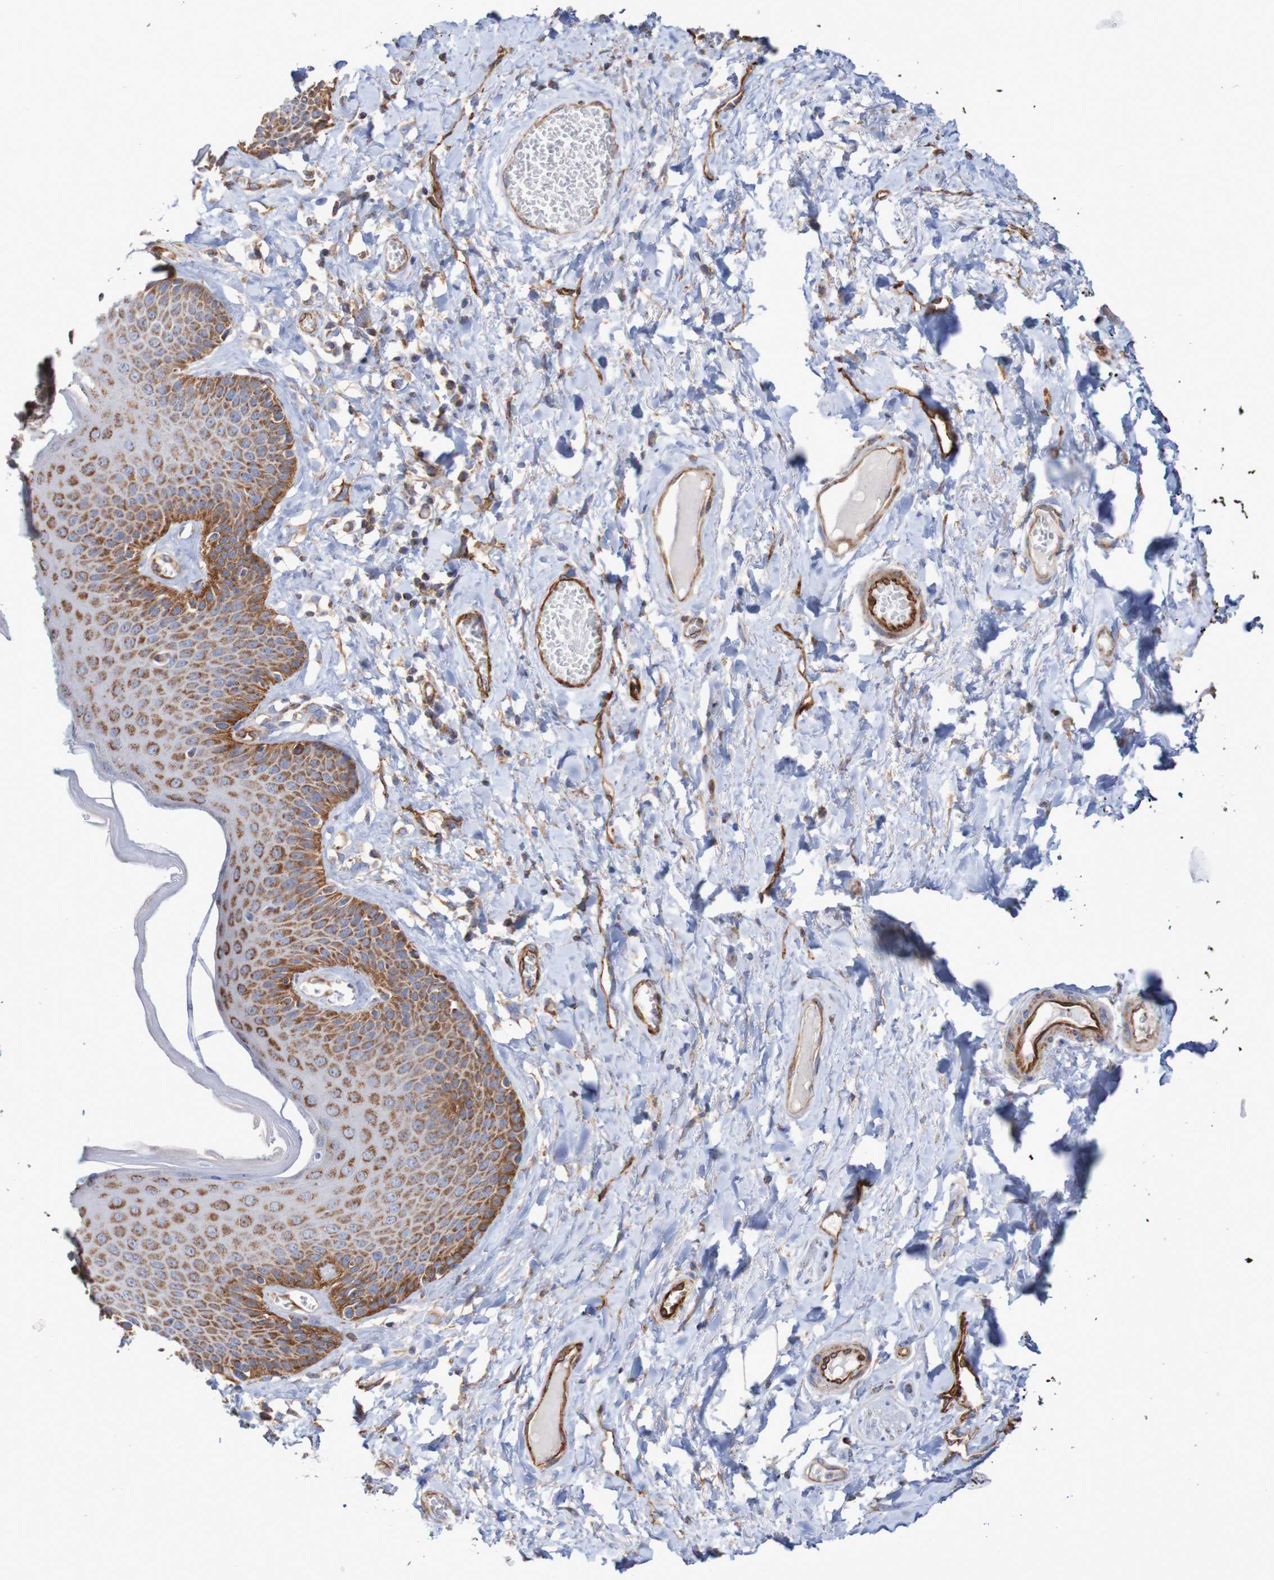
{"staining": {"intensity": "strong", "quantity": "25%-75%", "location": "cytoplasmic/membranous"}, "tissue": "skin", "cell_type": "Epidermal cells", "image_type": "normal", "snomed": [{"axis": "morphology", "description": "Normal tissue, NOS"}, {"axis": "topography", "description": "Anal"}], "caption": "This histopathology image reveals immunohistochemistry staining of normal skin, with high strong cytoplasmic/membranous expression in approximately 25%-75% of epidermal cells.", "gene": "MMEL1", "patient": {"sex": "male", "age": 69}}